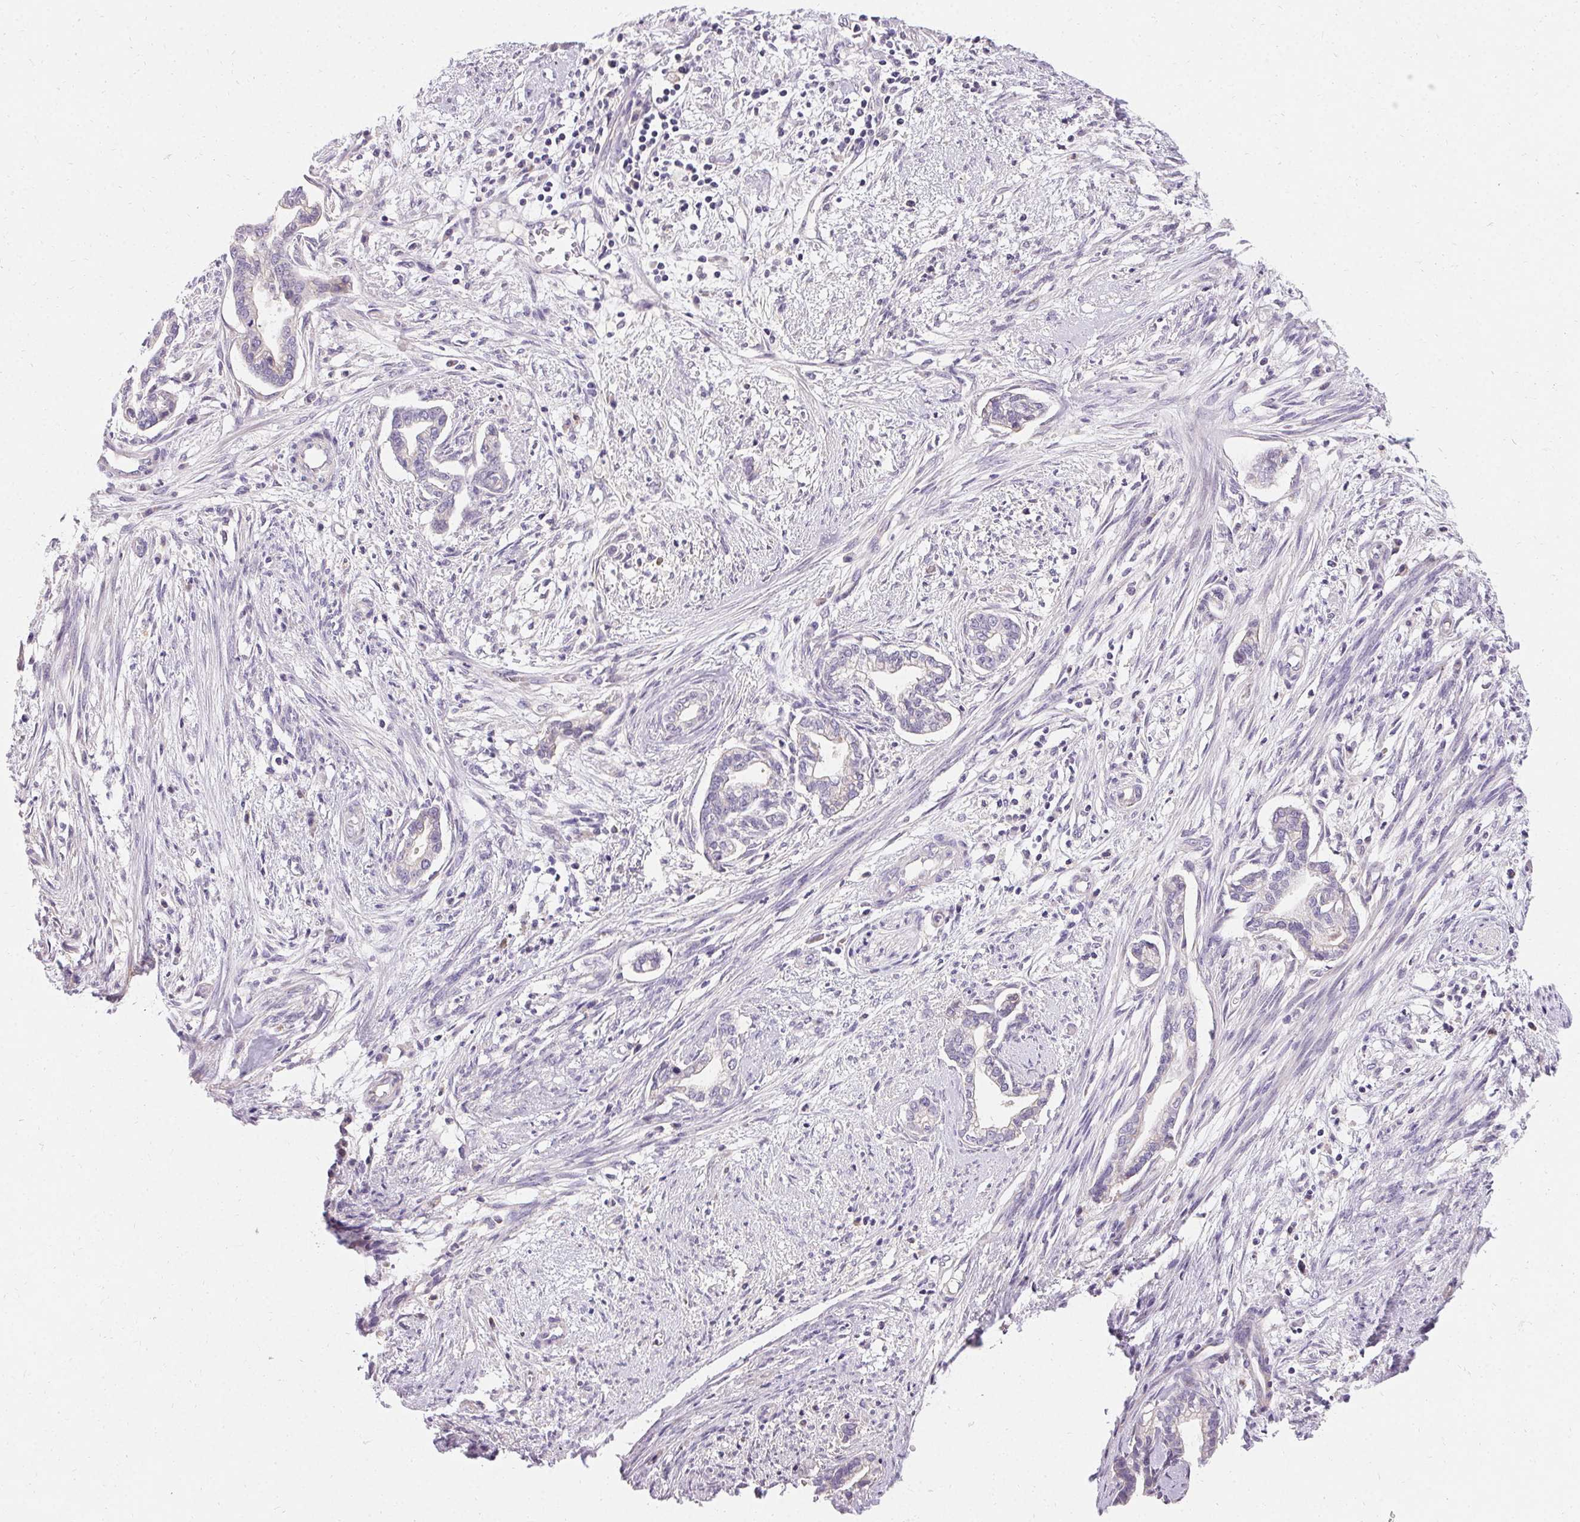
{"staining": {"intensity": "negative", "quantity": "none", "location": "none"}, "tissue": "cervical cancer", "cell_type": "Tumor cells", "image_type": "cancer", "snomed": [{"axis": "morphology", "description": "Adenocarcinoma, NOS"}, {"axis": "topography", "description": "Cervix"}], "caption": "The histopathology image displays no significant staining in tumor cells of adenocarcinoma (cervical). The staining was performed using DAB to visualize the protein expression in brown, while the nuclei were stained in blue with hematoxylin (Magnification: 20x).", "gene": "TRIP13", "patient": {"sex": "female", "age": 62}}